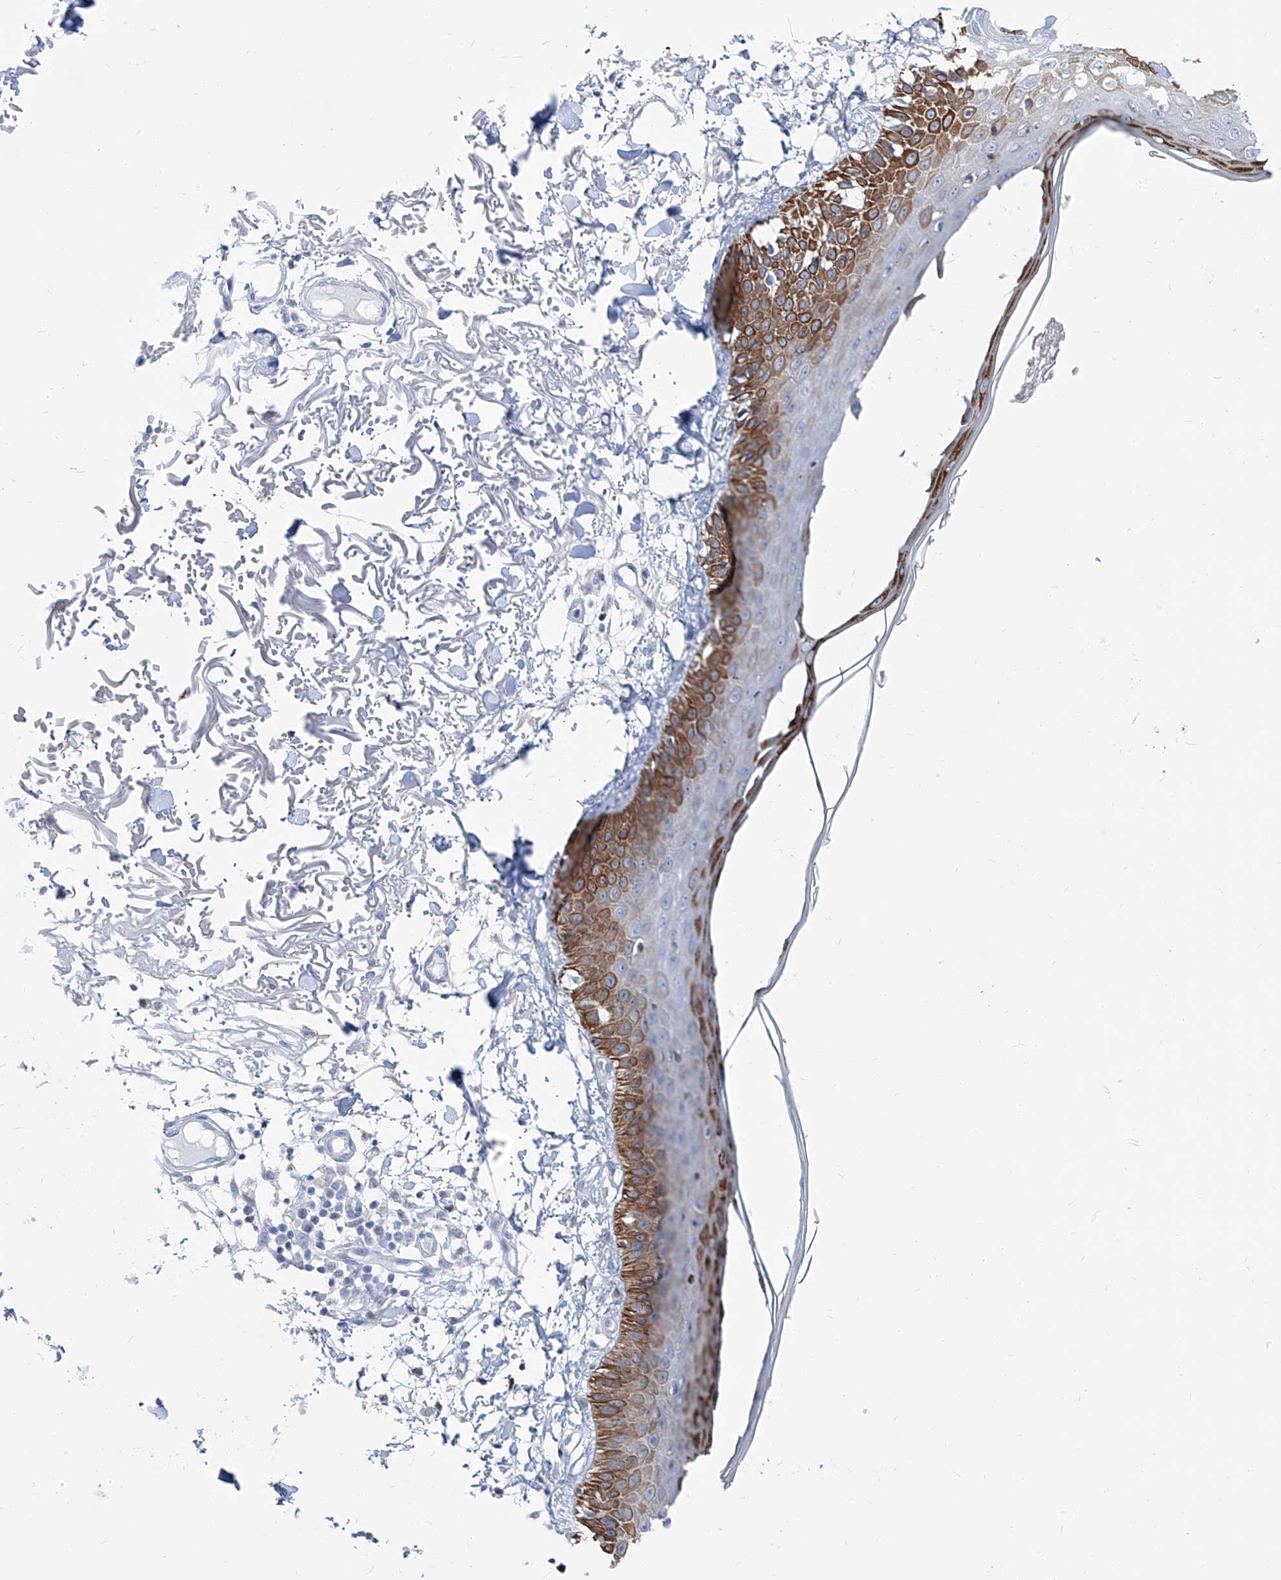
{"staining": {"intensity": "negative", "quantity": "none", "location": "none"}, "tissue": "skin", "cell_type": "Fibroblasts", "image_type": "normal", "snomed": [{"axis": "morphology", "description": "Normal tissue, NOS"}, {"axis": "morphology", "description": "Squamous cell carcinoma, NOS"}, {"axis": "topography", "description": "Skin"}, {"axis": "topography", "description": "Peripheral nerve tissue"}], "caption": "IHC of normal human skin displays no staining in fibroblasts.", "gene": "FRS3", "patient": {"sex": "male", "age": 83}}